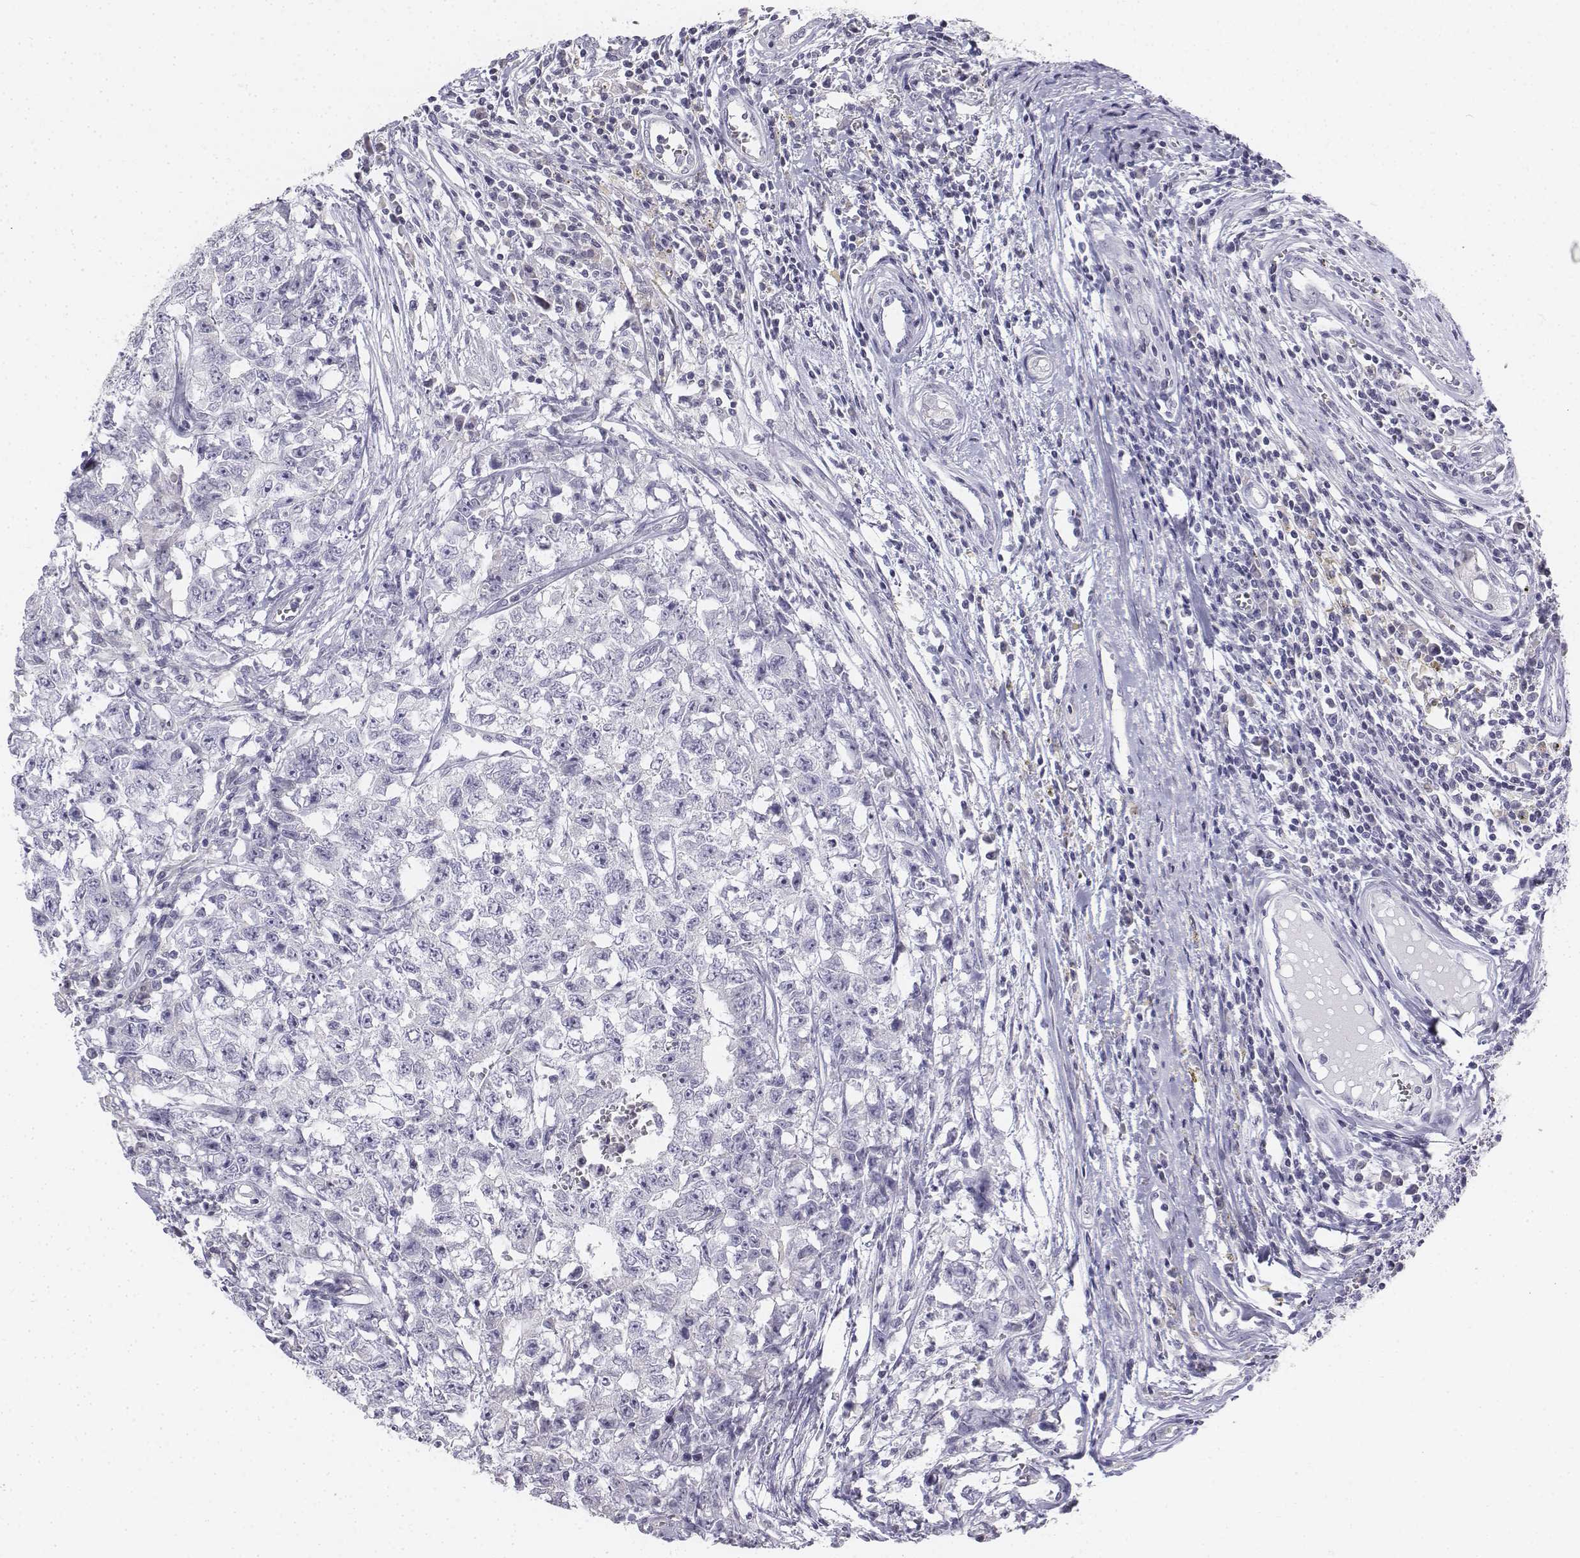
{"staining": {"intensity": "negative", "quantity": "none", "location": "none"}, "tissue": "testis cancer", "cell_type": "Tumor cells", "image_type": "cancer", "snomed": [{"axis": "morphology", "description": "Carcinoma, Embryonal, NOS"}, {"axis": "topography", "description": "Testis"}], "caption": "Tumor cells are negative for brown protein staining in testis embryonal carcinoma.", "gene": "PENK", "patient": {"sex": "male", "age": 36}}